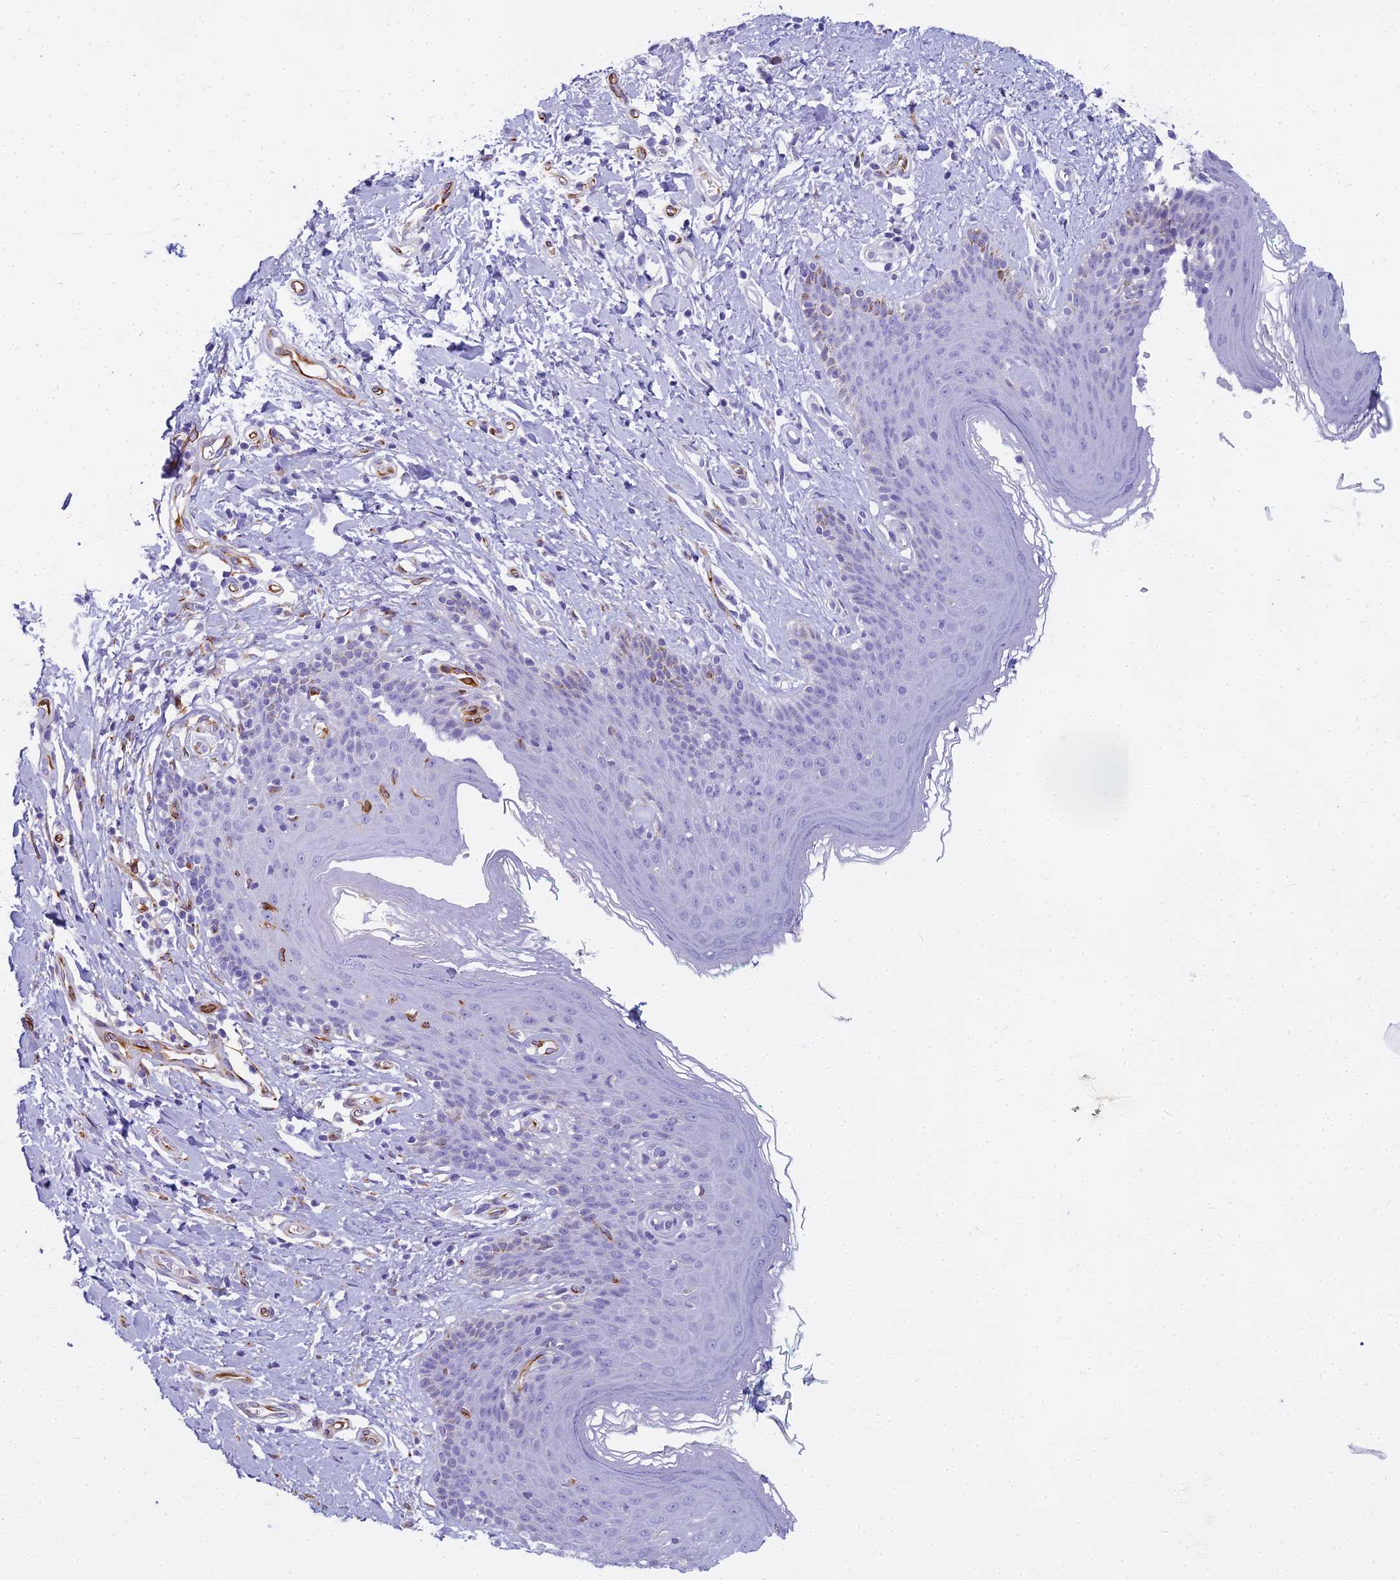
{"staining": {"intensity": "moderate", "quantity": "<25%", "location": "cytoplasmic/membranous"}, "tissue": "skin", "cell_type": "Epidermal cells", "image_type": "normal", "snomed": [{"axis": "morphology", "description": "Normal tissue, NOS"}, {"axis": "topography", "description": "Vulva"}], "caption": "Immunohistochemical staining of benign human skin shows low levels of moderate cytoplasmic/membranous expression in about <25% of epidermal cells. Nuclei are stained in blue.", "gene": "ENSG00000265118", "patient": {"sex": "female", "age": 66}}